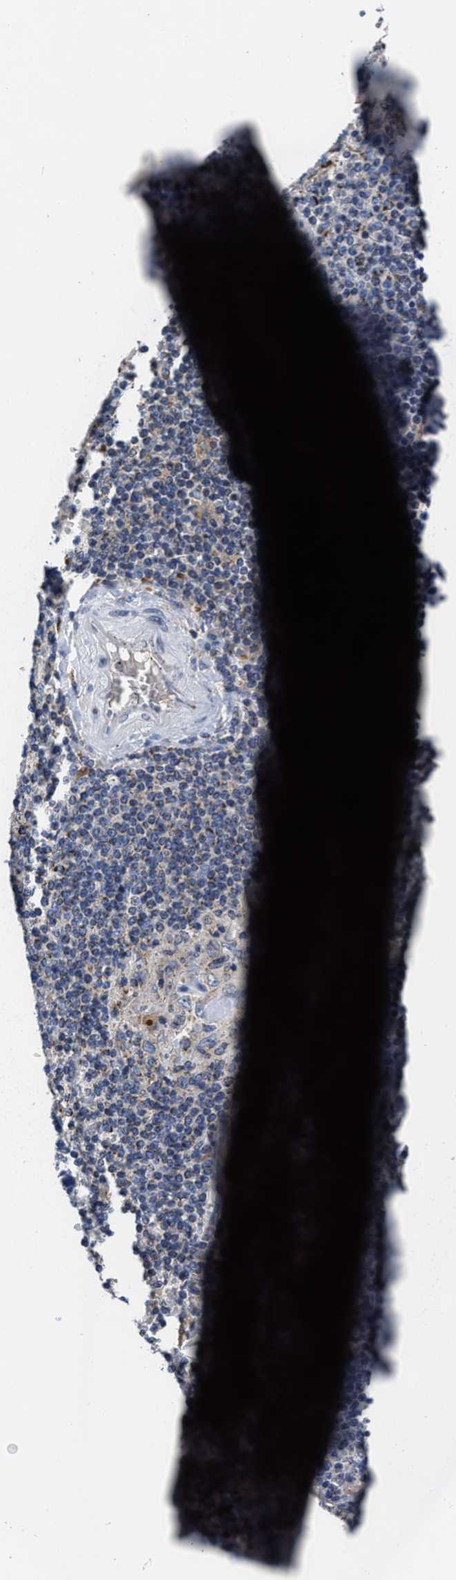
{"staining": {"intensity": "moderate", "quantity": "<25%", "location": "cytoplasmic/membranous"}, "tissue": "spleen", "cell_type": "Cells in red pulp", "image_type": "normal", "snomed": [{"axis": "morphology", "description": "Normal tissue, NOS"}, {"axis": "topography", "description": "Spleen"}], "caption": "Immunohistochemical staining of benign spleen reveals moderate cytoplasmic/membranous protein positivity in approximately <25% of cells in red pulp.", "gene": "CACNA1D", "patient": {"sex": "male", "age": 36}}